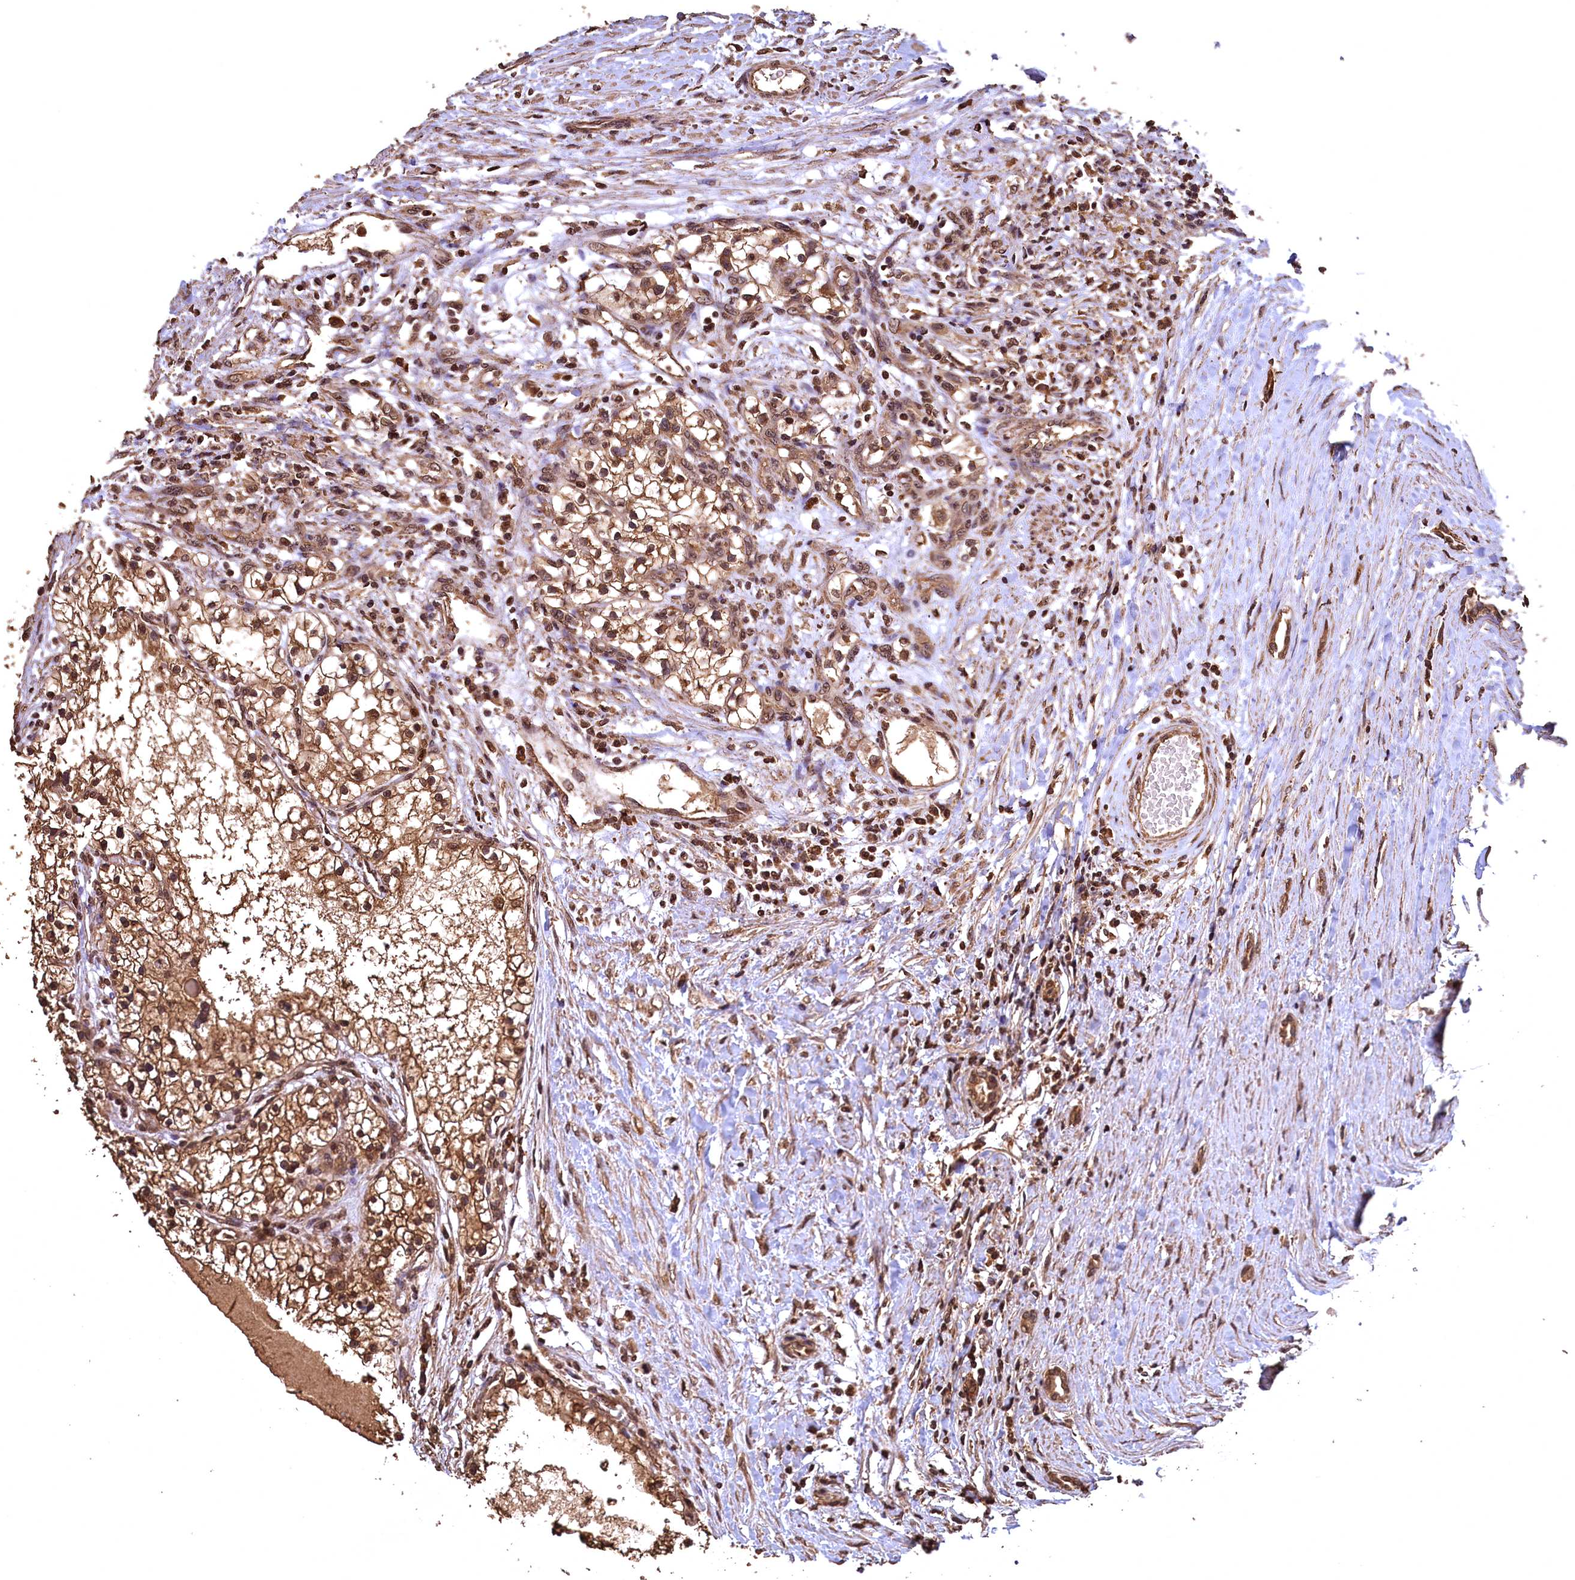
{"staining": {"intensity": "moderate", "quantity": ">75%", "location": "cytoplasmic/membranous,nuclear"}, "tissue": "renal cancer", "cell_type": "Tumor cells", "image_type": "cancer", "snomed": [{"axis": "morphology", "description": "Normal tissue, NOS"}, {"axis": "morphology", "description": "Adenocarcinoma, NOS"}, {"axis": "topography", "description": "Kidney"}], "caption": "The image displays staining of renal adenocarcinoma, revealing moderate cytoplasmic/membranous and nuclear protein staining (brown color) within tumor cells. Ihc stains the protein of interest in brown and the nuclei are stained blue.", "gene": "CEP57L1", "patient": {"sex": "male", "age": 68}}